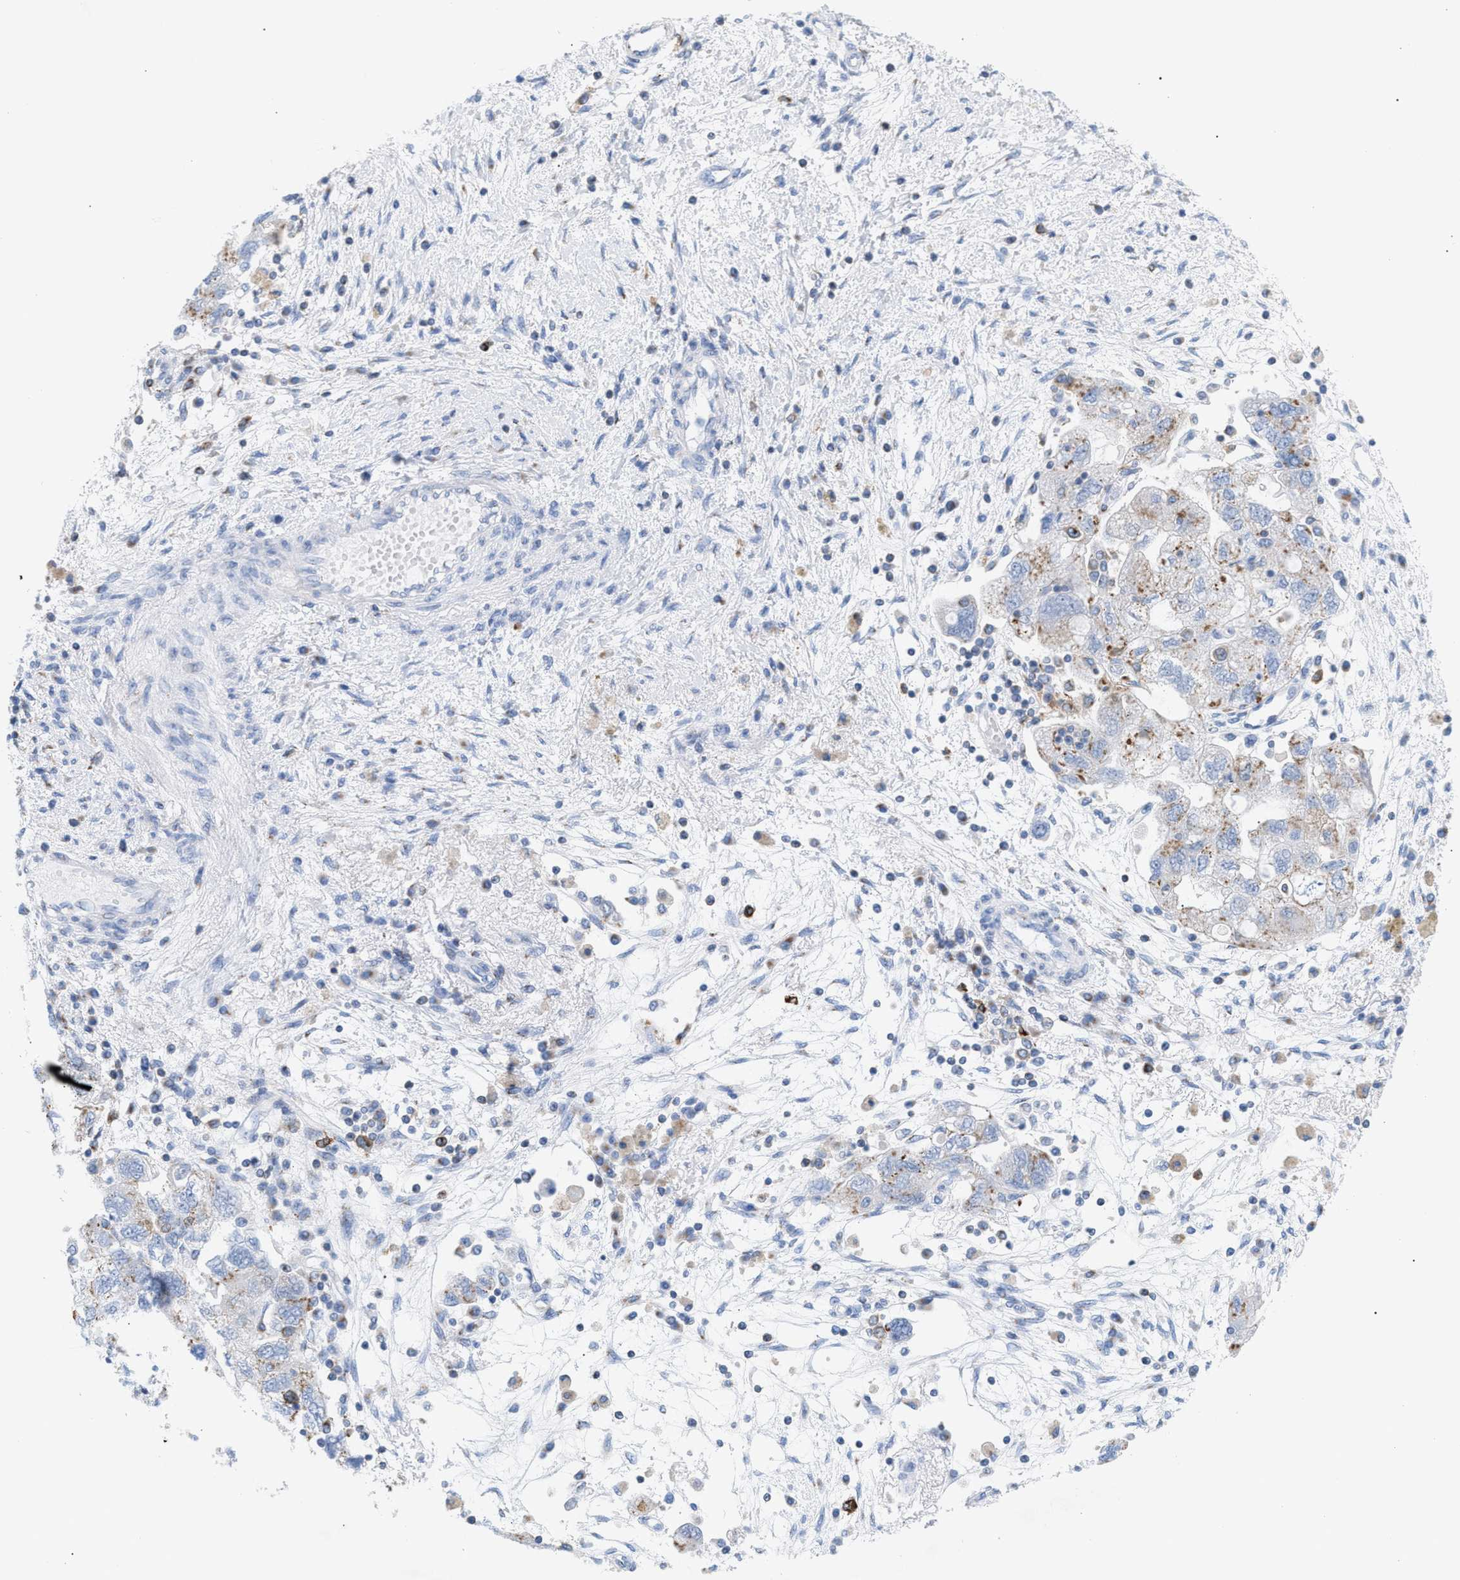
{"staining": {"intensity": "weak", "quantity": "25%-75%", "location": "cytoplasmic/membranous"}, "tissue": "ovarian cancer", "cell_type": "Tumor cells", "image_type": "cancer", "snomed": [{"axis": "morphology", "description": "Carcinoma, NOS"}, {"axis": "morphology", "description": "Cystadenocarcinoma, serous, NOS"}, {"axis": "topography", "description": "Ovary"}], "caption": "Immunohistochemical staining of ovarian cancer reveals weak cytoplasmic/membranous protein expression in about 25%-75% of tumor cells. (DAB = brown stain, brightfield microscopy at high magnification).", "gene": "TACC3", "patient": {"sex": "female", "age": 69}}